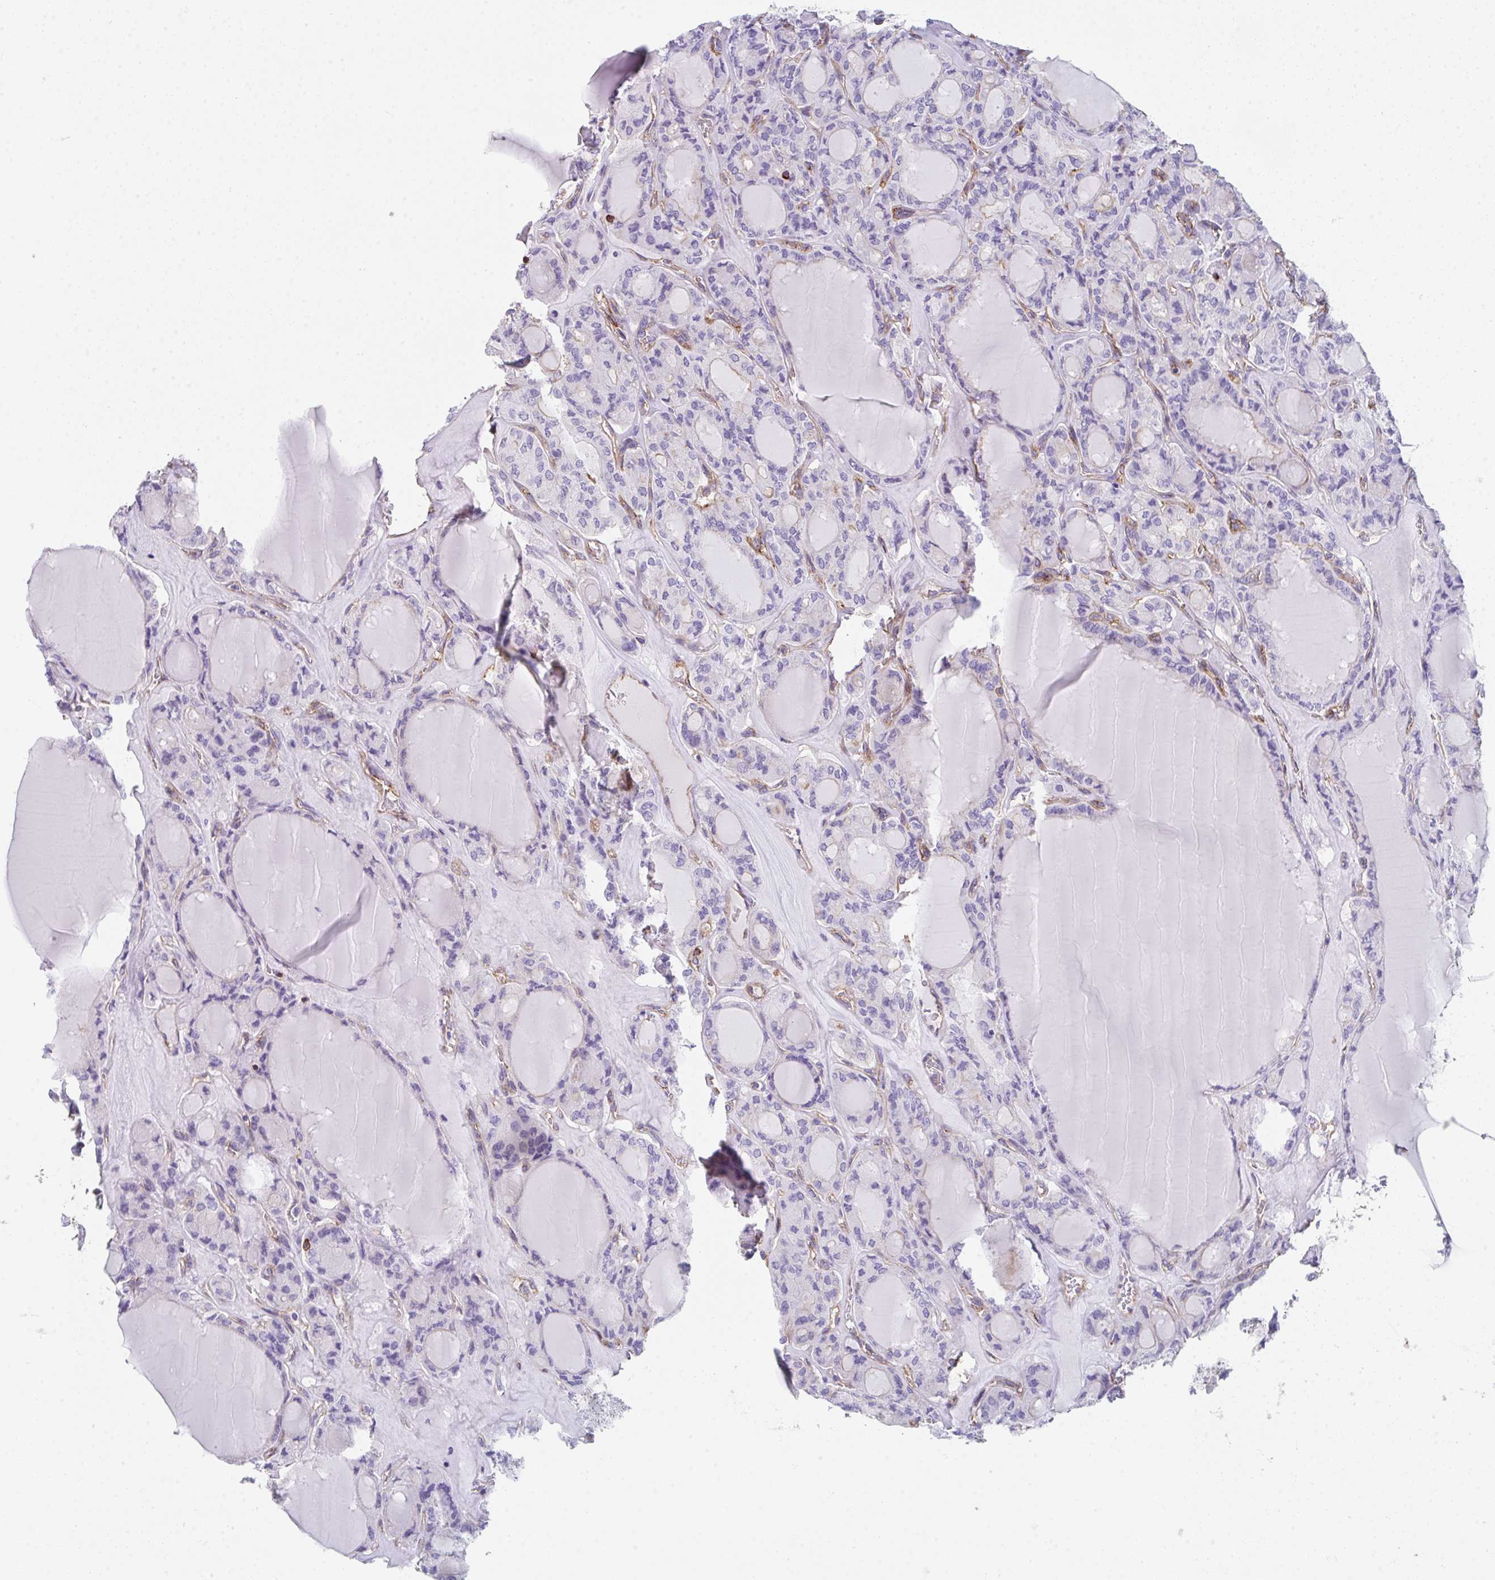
{"staining": {"intensity": "negative", "quantity": "none", "location": "none"}, "tissue": "thyroid cancer", "cell_type": "Tumor cells", "image_type": "cancer", "snomed": [{"axis": "morphology", "description": "Follicular adenoma carcinoma, NOS"}, {"axis": "topography", "description": "Thyroid gland"}], "caption": "DAB (3,3'-diaminobenzidine) immunohistochemical staining of human follicular adenoma carcinoma (thyroid) displays no significant staining in tumor cells.", "gene": "DBN1", "patient": {"sex": "female", "age": 63}}